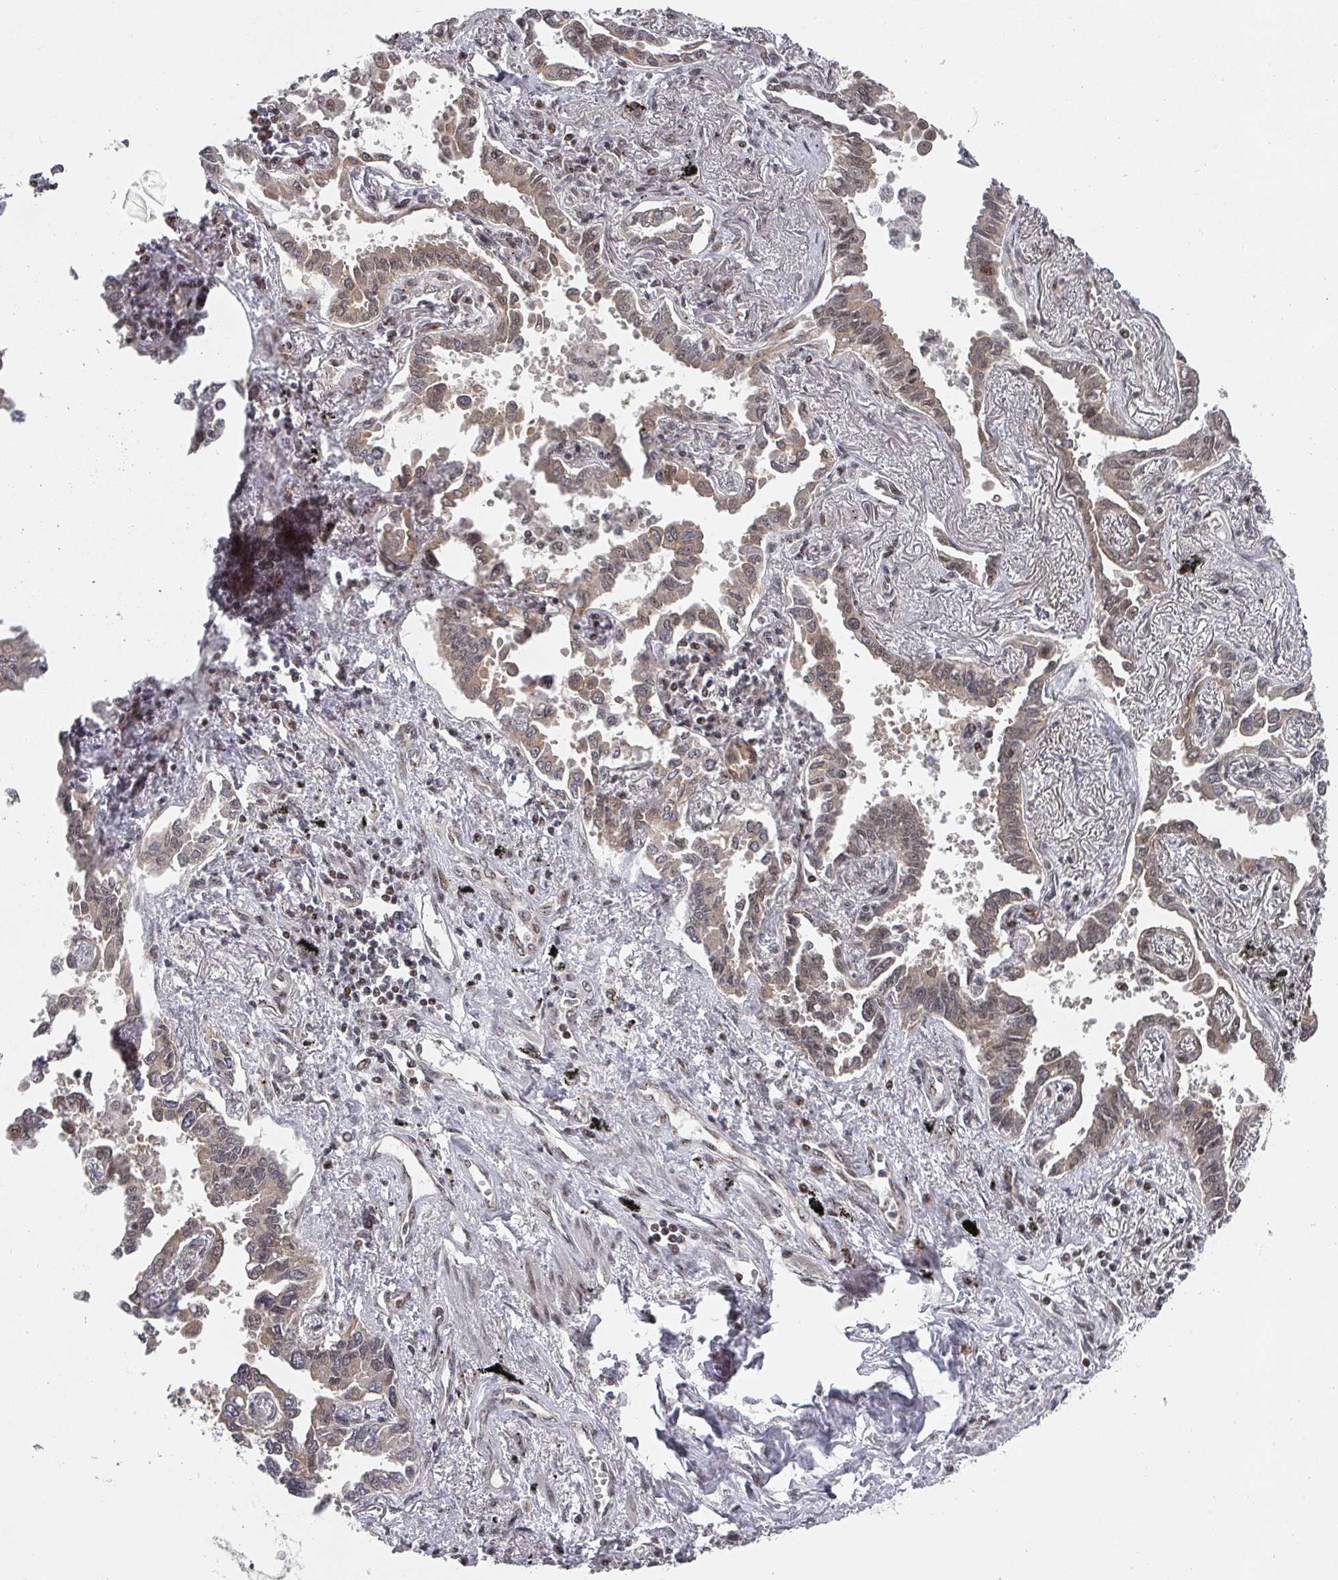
{"staining": {"intensity": "moderate", "quantity": ">75%", "location": "cytoplasmic/membranous,nuclear"}, "tissue": "lung cancer", "cell_type": "Tumor cells", "image_type": "cancer", "snomed": [{"axis": "morphology", "description": "Adenocarcinoma, NOS"}, {"axis": "topography", "description": "Lung"}], "caption": "The histopathology image exhibits immunohistochemical staining of lung cancer (adenocarcinoma). There is moderate cytoplasmic/membranous and nuclear staining is identified in approximately >75% of tumor cells.", "gene": "KIF1C", "patient": {"sex": "male", "age": 67}}